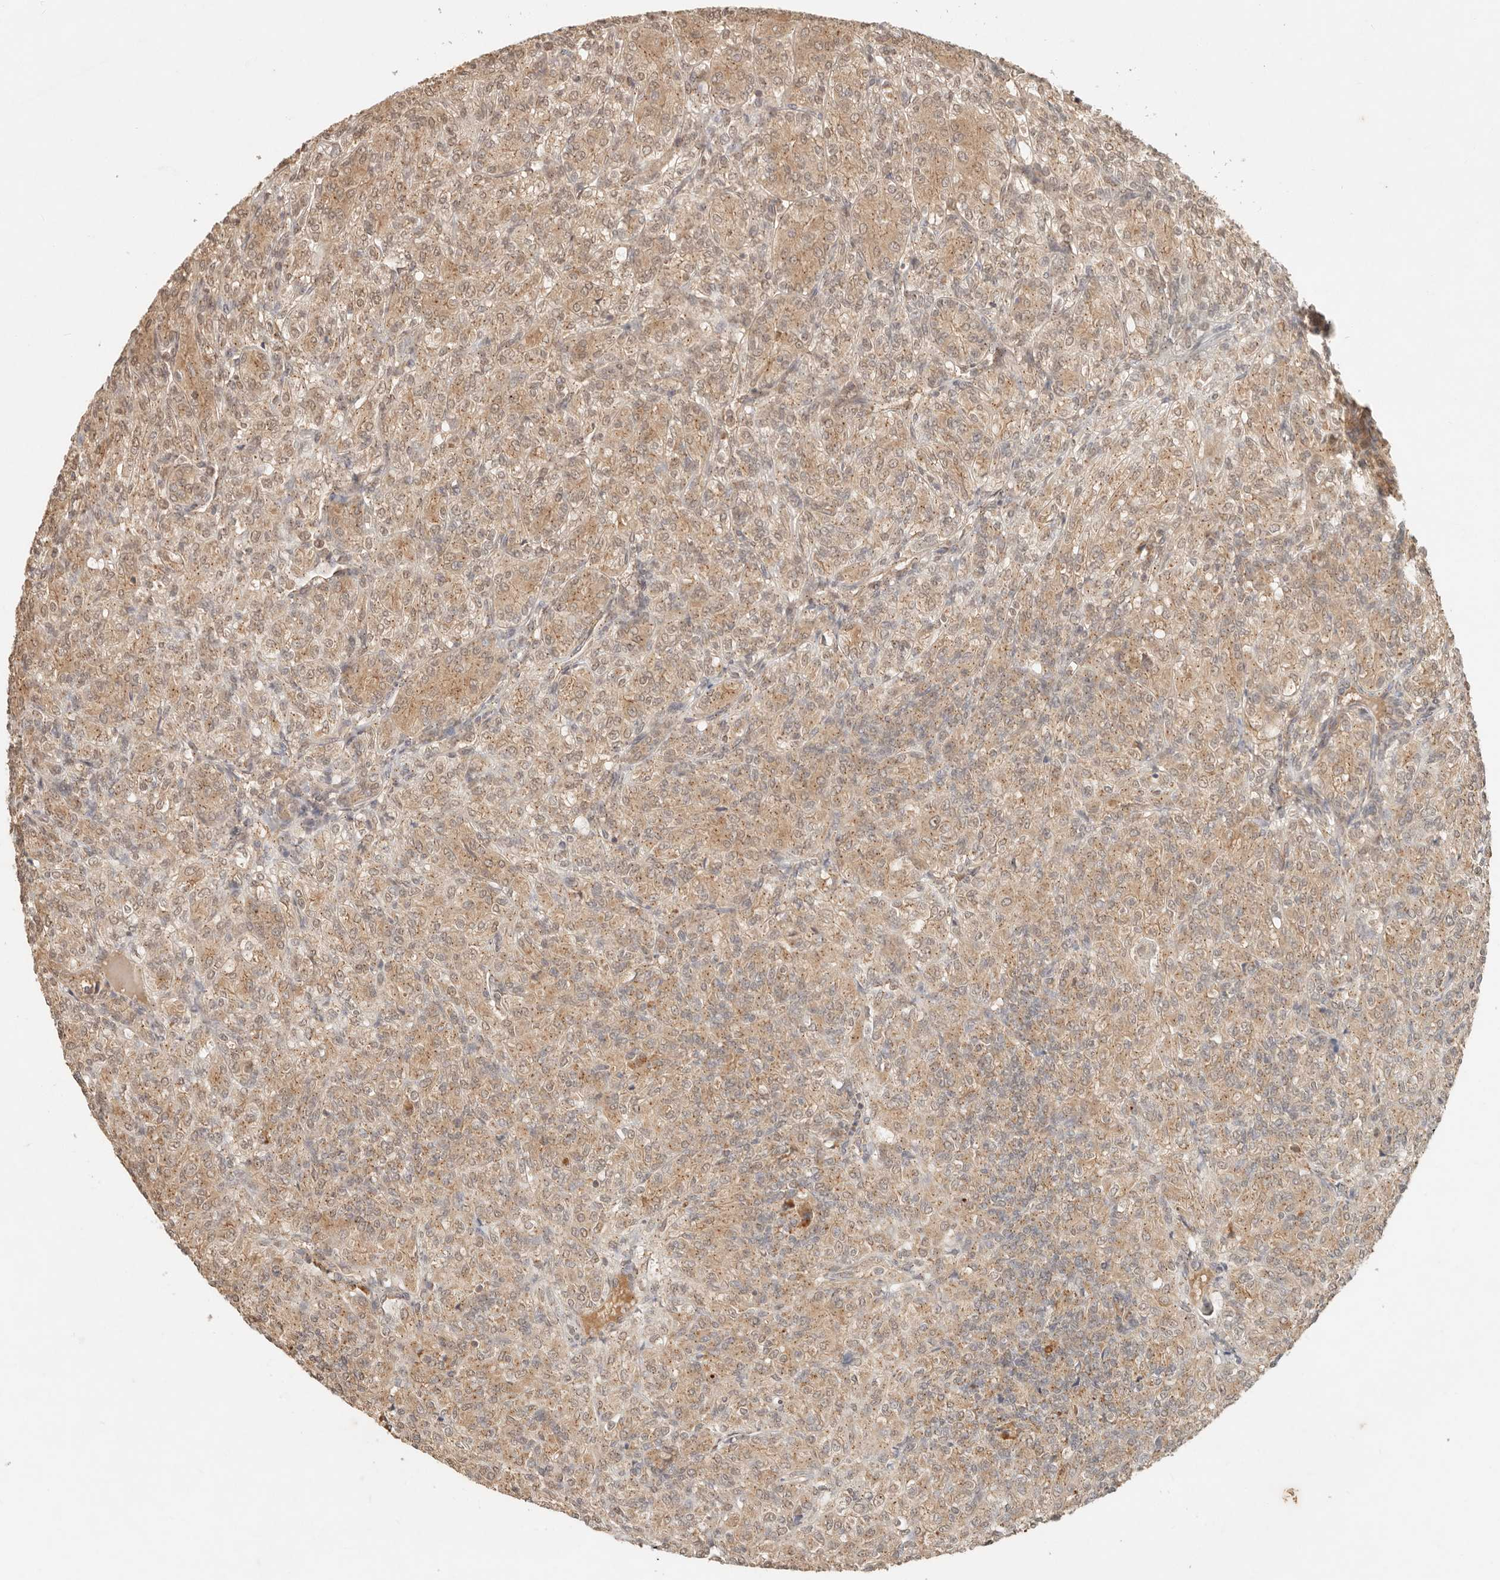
{"staining": {"intensity": "moderate", "quantity": ">75%", "location": "cytoplasmic/membranous"}, "tissue": "renal cancer", "cell_type": "Tumor cells", "image_type": "cancer", "snomed": [{"axis": "morphology", "description": "Adenocarcinoma, NOS"}, {"axis": "topography", "description": "Kidney"}], "caption": "A histopathology image of renal adenocarcinoma stained for a protein reveals moderate cytoplasmic/membranous brown staining in tumor cells.", "gene": "LMO4", "patient": {"sex": "male", "age": 77}}